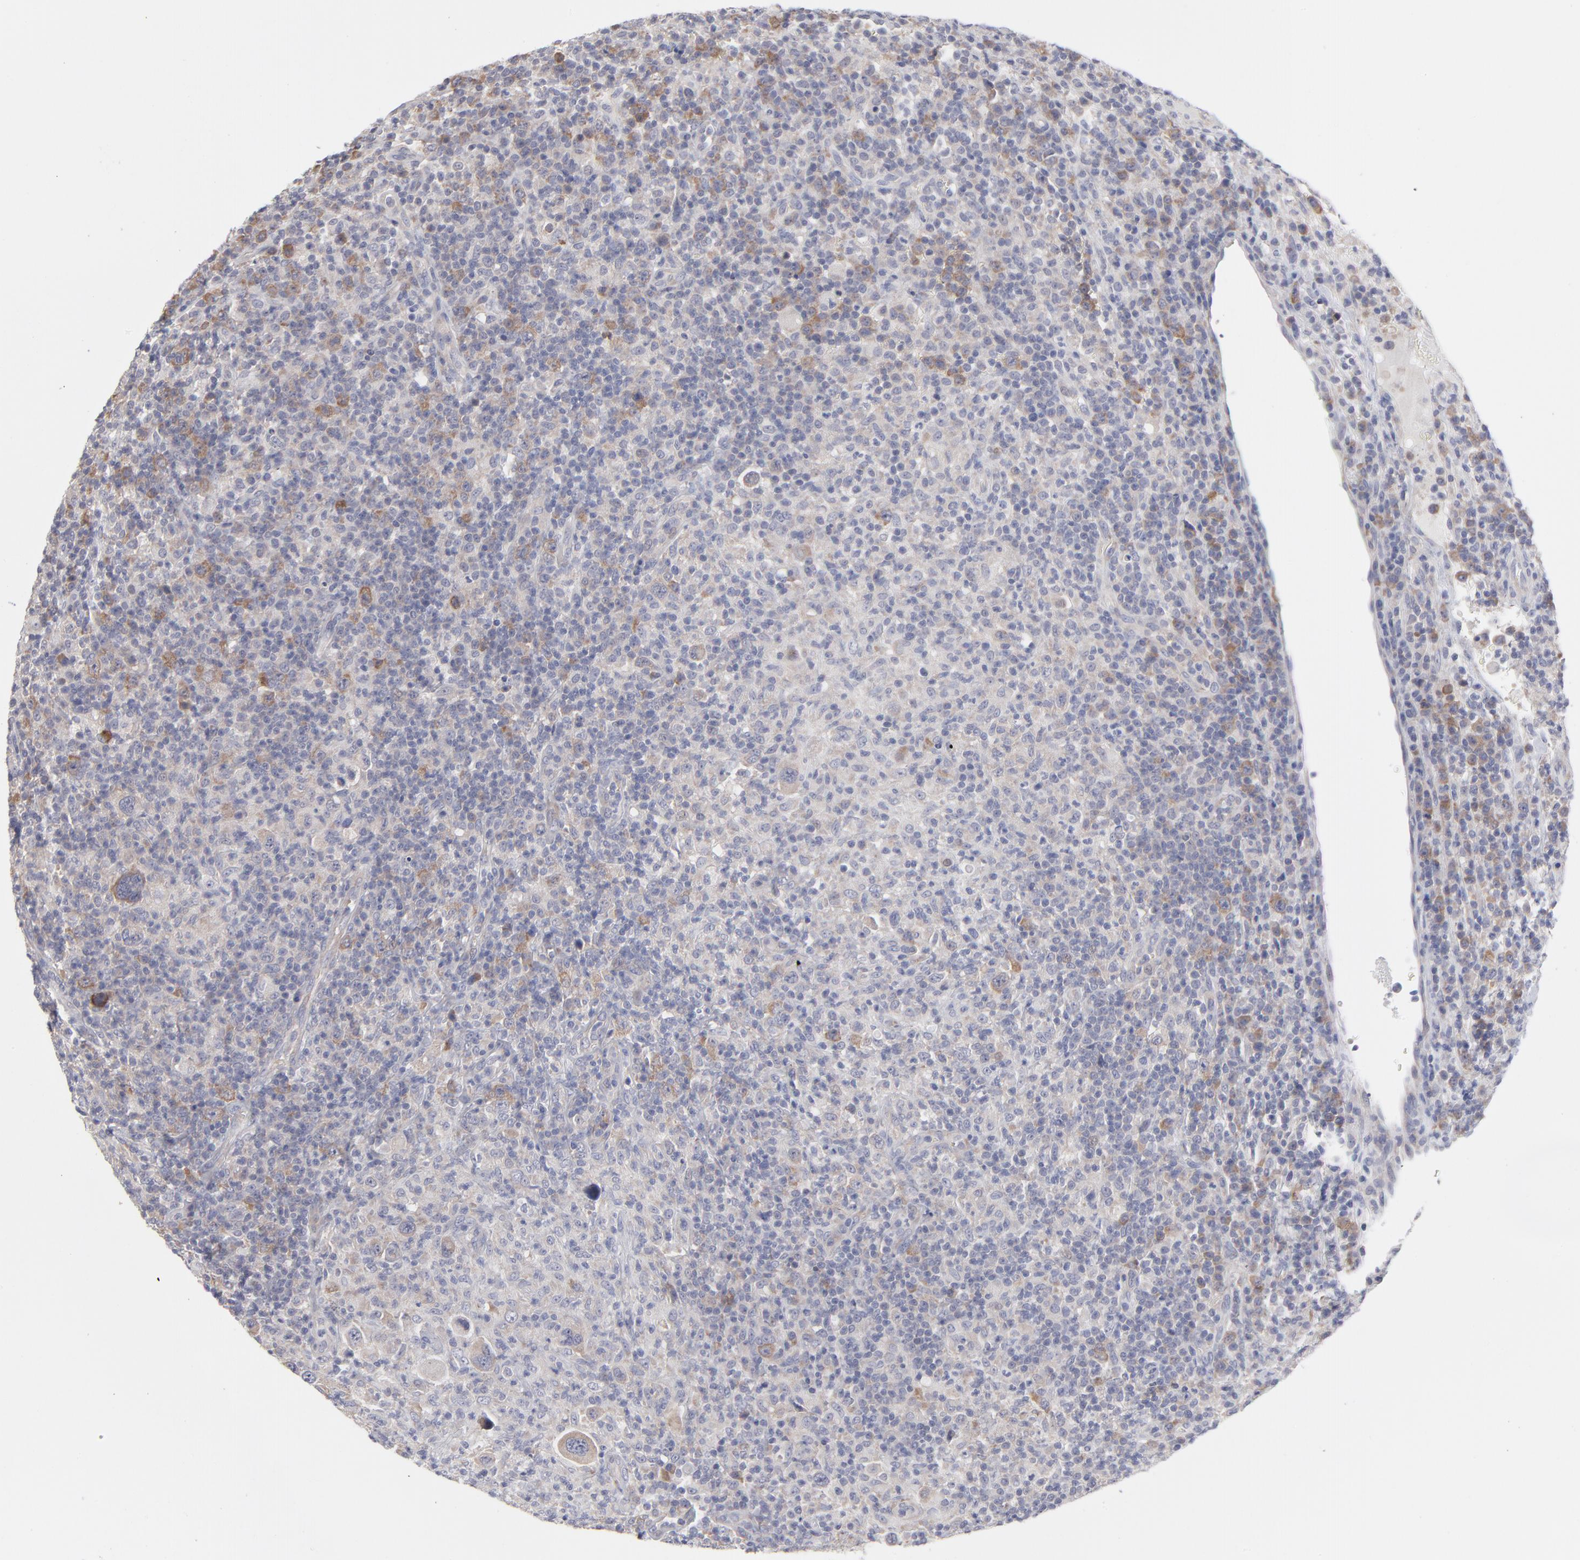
{"staining": {"intensity": "weak", "quantity": "<25%", "location": "cytoplasmic/membranous"}, "tissue": "lymphoma", "cell_type": "Tumor cells", "image_type": "cancer", "snomed": [{"axis": "morphology", "description": "Hodgkin's disease, NOS"}, {"axis": "topography", "description": "Lymph node"}], "caption": "Protein analysis of lymphoma reveals no significant positivity in tumor cells.", "gene": "RPS24", "patient": {"sex": "male", "age": 65}}